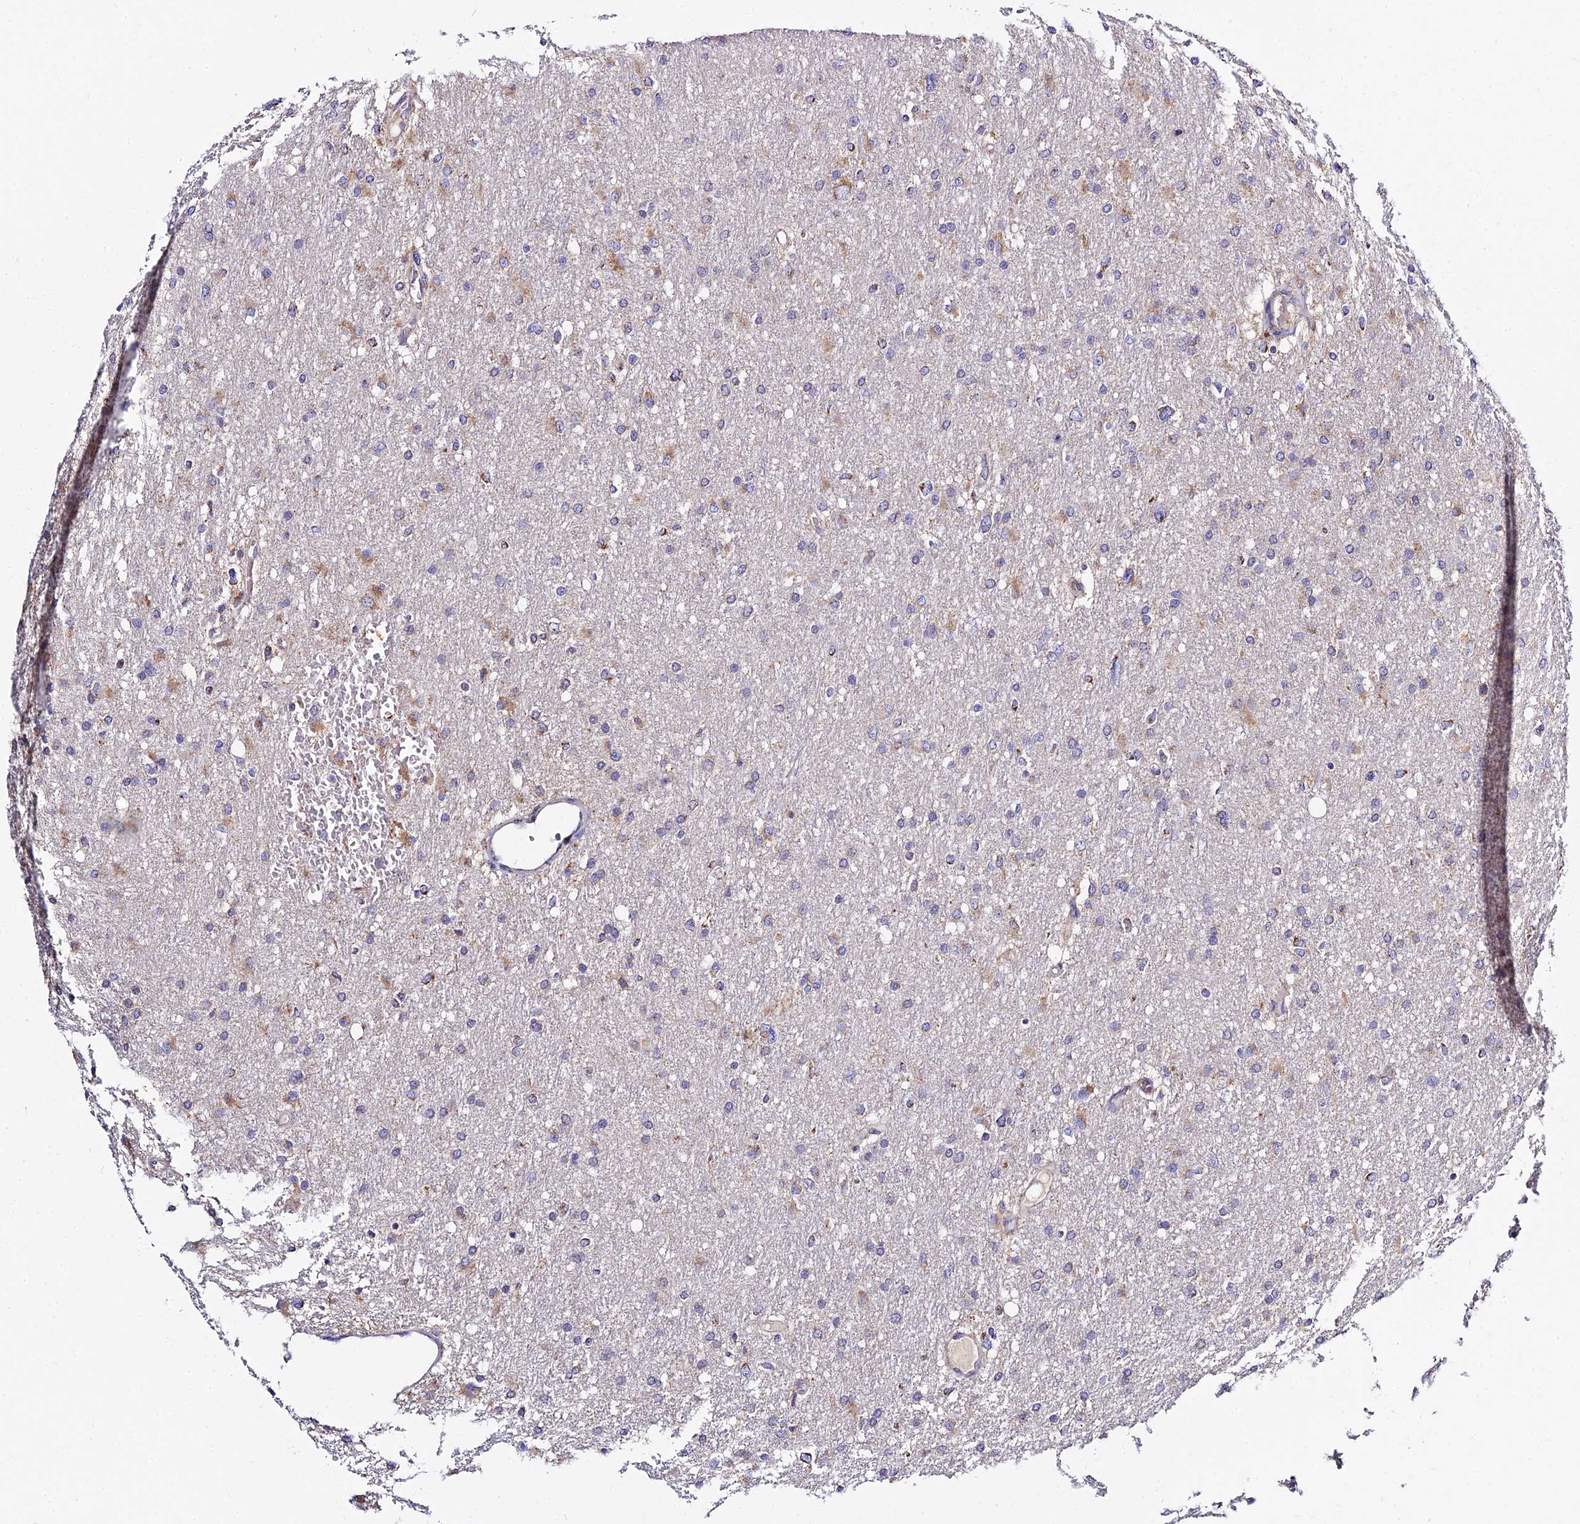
{"staining": {"intensity": "weak", "quantity": "<25%", "location": "cytoplasmic/membranous"}, "tissue": "glioma", "cell_type": "Tumor cells", "image_type": "cancer", "snomed": [{"axis": "morphology", "description": "Glioma, malignant, High grade"}, {"axis": "topography", "description": "Cerebral cortex"}], "caption": "This is an immunohistochemistry photomicrograph of human malignant glioma (high-grade). There is no positivity in tumor cells.", "gene": "TYW5", "patient": {"sex": "female", "age": 36}}